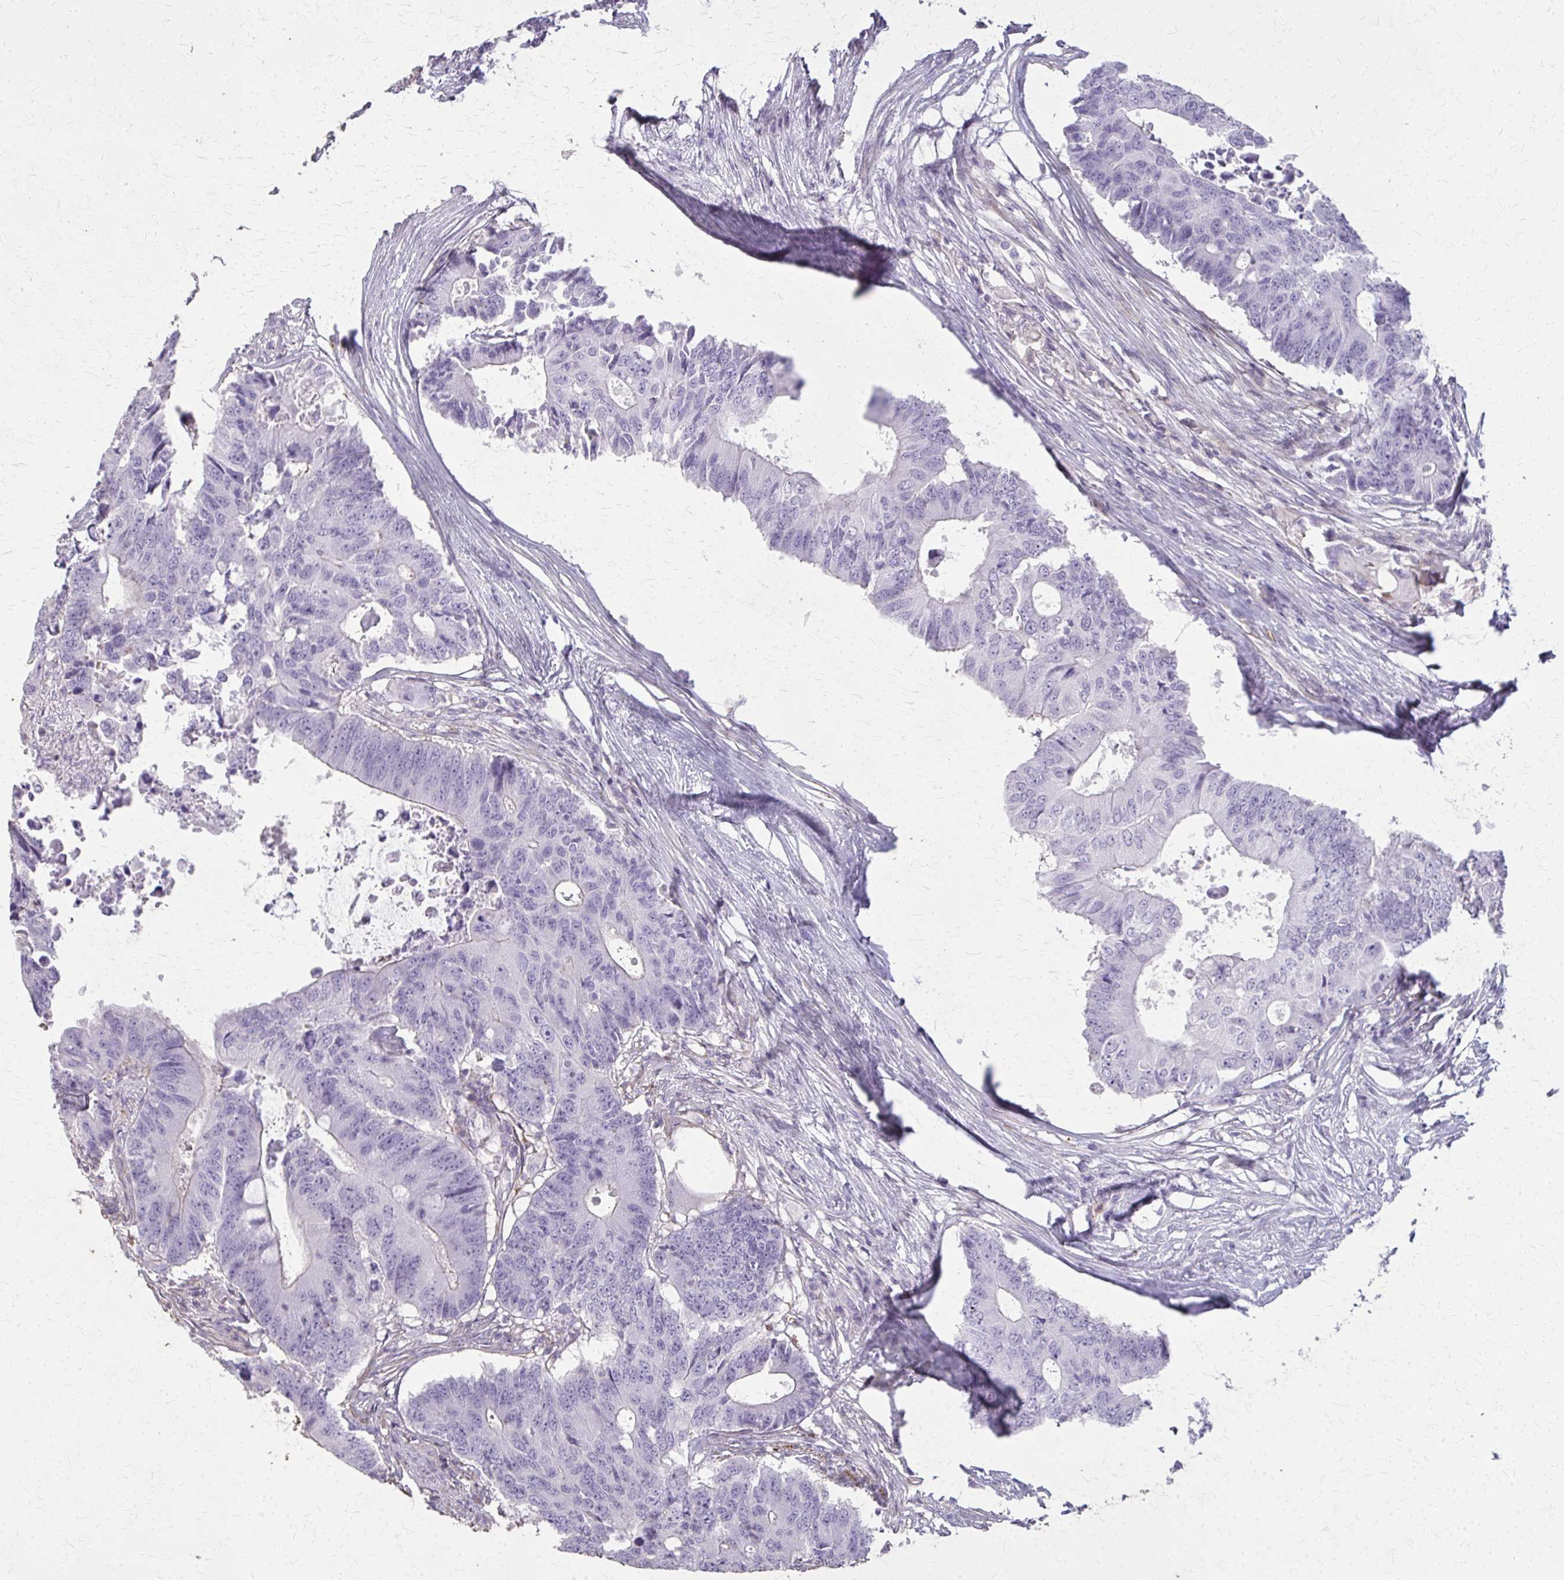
{"staining": {"intensity": "negative", "quantity": "none", "location": "none"}, "tissue": "colorectal cancer", "cell_type": "Tumor cells", "image_type": "cancer", "snomed": [{"axis": "morphology", "description": "Adenocarcinoma, NOS"}, {"axis": "topography", "description": "Colon"}], "caption": "Colorectal cancer (adenocarcinoma) stained for a protein using immunohistochemistry reveals no positivity tumor cells.", "gene": "TENM4", "patient": {"sex": "male", "age": 71}}